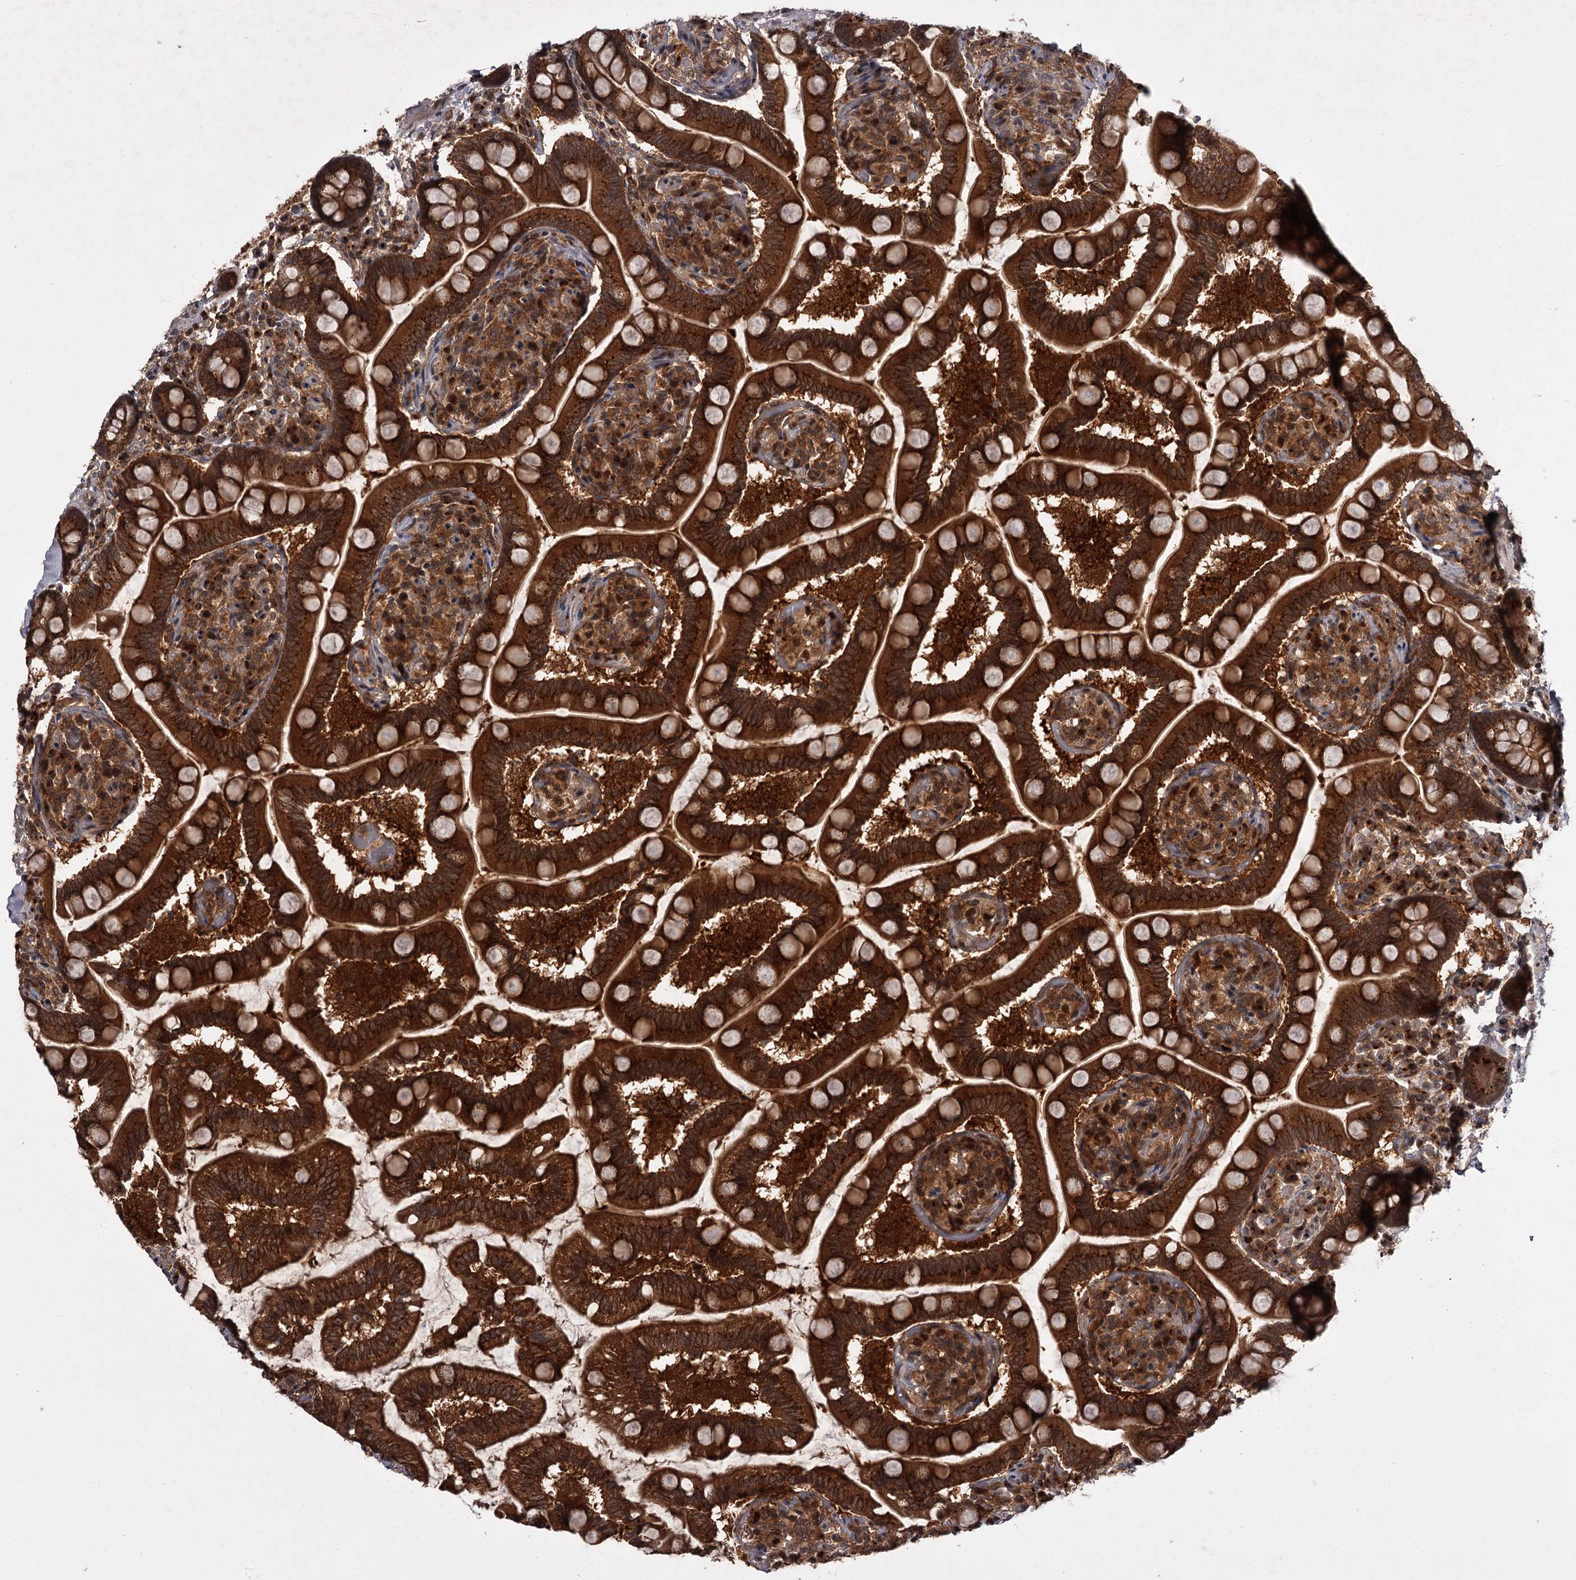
{"staining": {"intensity": "strong", "quantity": ">75%", "location": "cytoplasmic/membranous"}, "tissue": "small intestine", "cell_type": "Glandular cells", "image_type": "normal", "snomed": [{"axis": "morphology", "description": "Normal tissue, NOS"}, {"axis": "topography", "description": "Small intestine"}], "caption": "A brown stain labels strong cytoplasmic/membranous staining of a protein in glandular cells of benign small intestine.", "gene": "TBC1D23", "patient": {"sex": "female", "age": 64}}